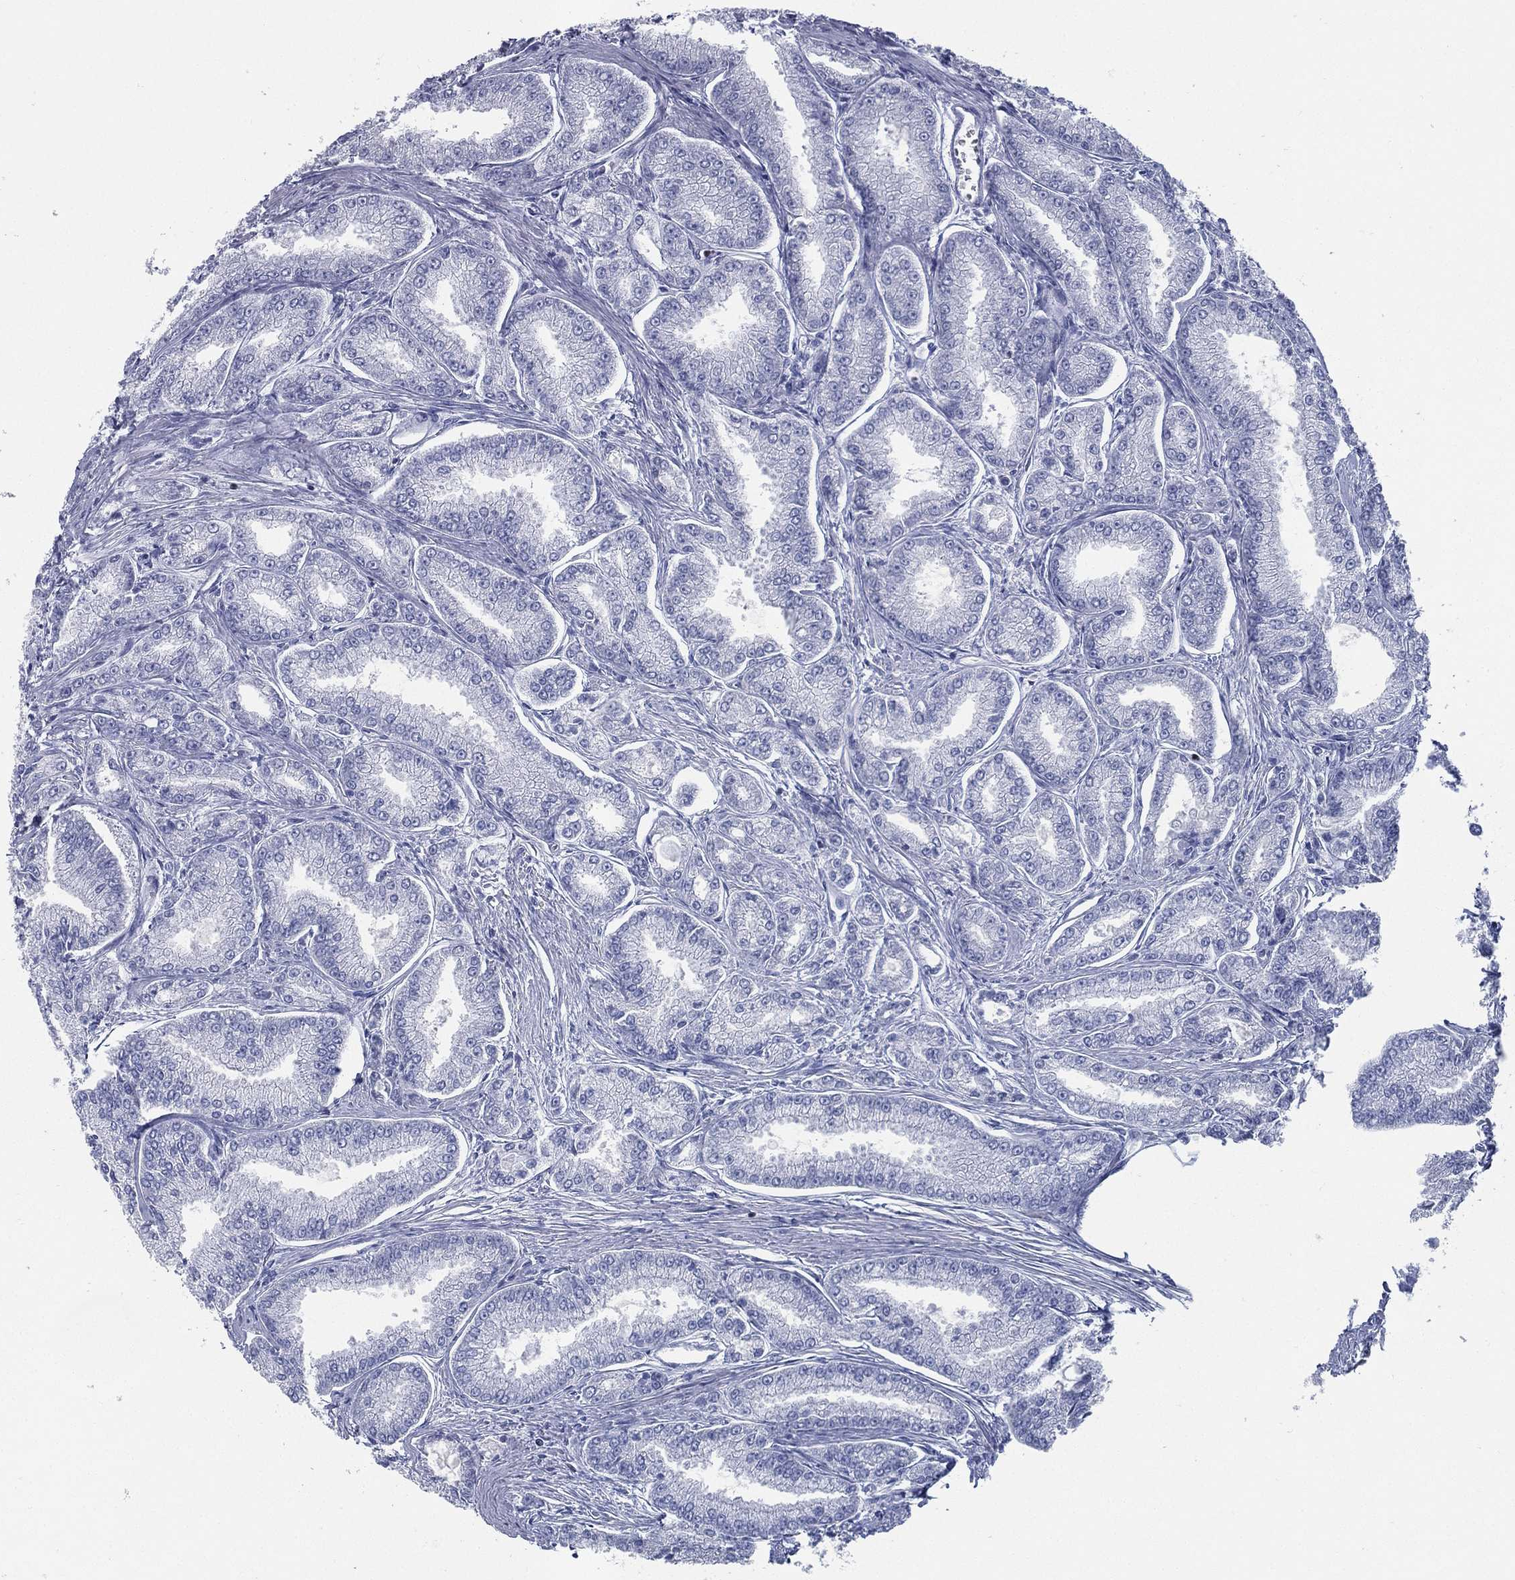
{"staining": {"intensity": "negative", "quantity": "none", "location": "none"}, "tissue": "prostate cancer", "cell_type": "Tumor cells", "image_type": "cancer", "snomed": [{"axis": "morphology", "description": "Adenocarcinoma, NOS"}, {"axis": "morphology", "description": "Adenocarcinoma, High grade"}, {"axis": "topography", "description": "Prostate"}], "caption": "A micrograph of human prostate cancer (high-grade adenocarcinoma) is negative for staining in tumor cells. Nuclei are stained in blue.", "gene": "PYHIN1", "patient": {"sex": "male", "age": 70}}